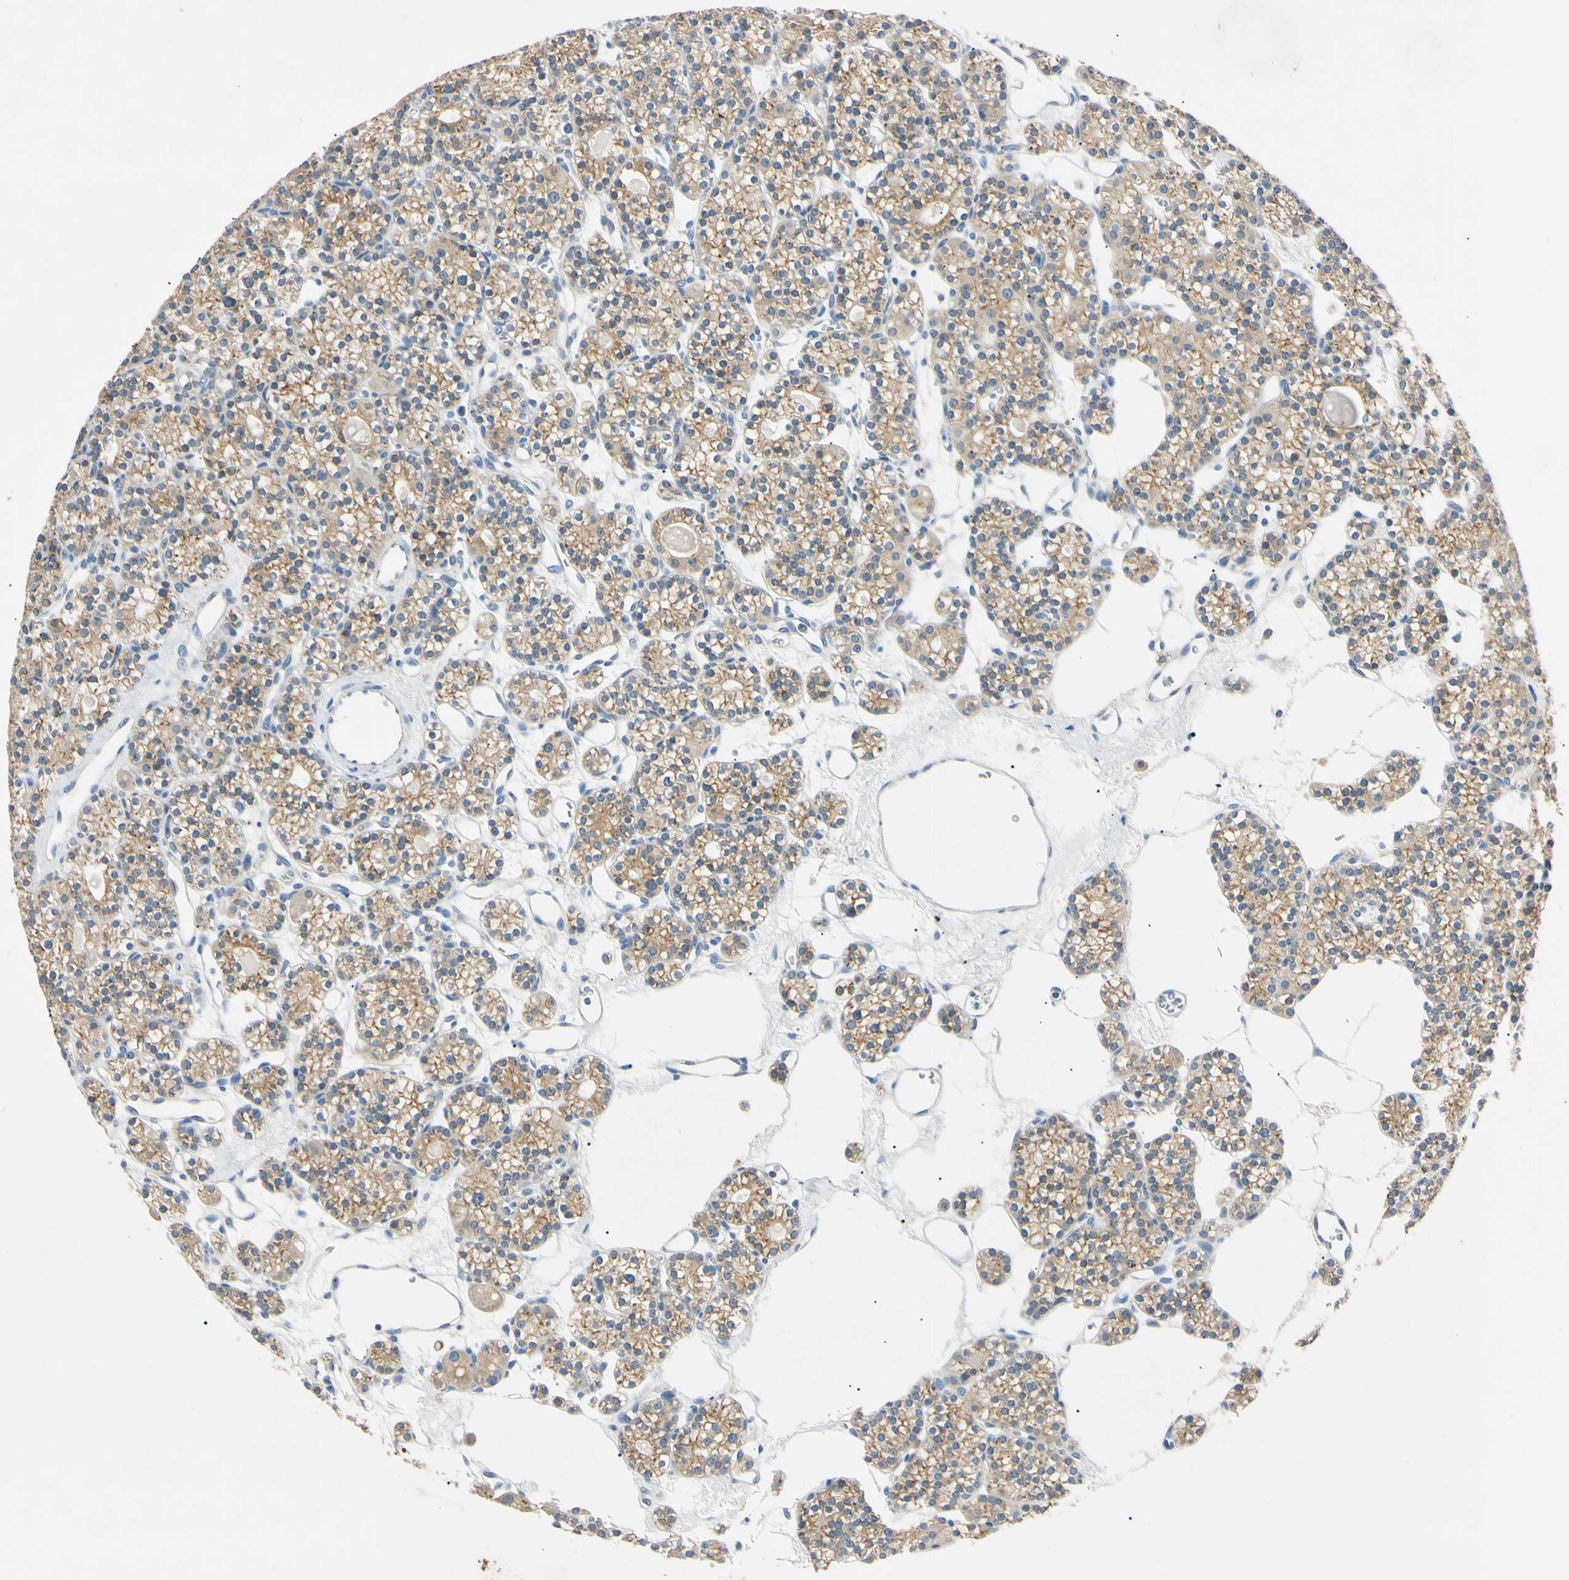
{"staining": {"intensity": "weak", "quantity": ">75%", "location": "cytoplasmic/membranous"}, "tissue": "parathyroid gland", "cell_type": "Glandular cells", "image_type": "normal", "snomed": [{"axis": "morphology", "description": "Normal tissue, NOS"}, {"axis": "topography", "description": "Parathyroid gland"}], "caption": "Immunohistochemical staining of unremarkable parathyroid gland exhibits low levels of weak cytoplasmic/membranous positivity in about >75% of glandular cells.", "gene": "DNAJB12", "patient": {"sex": "female", "age": 64}}